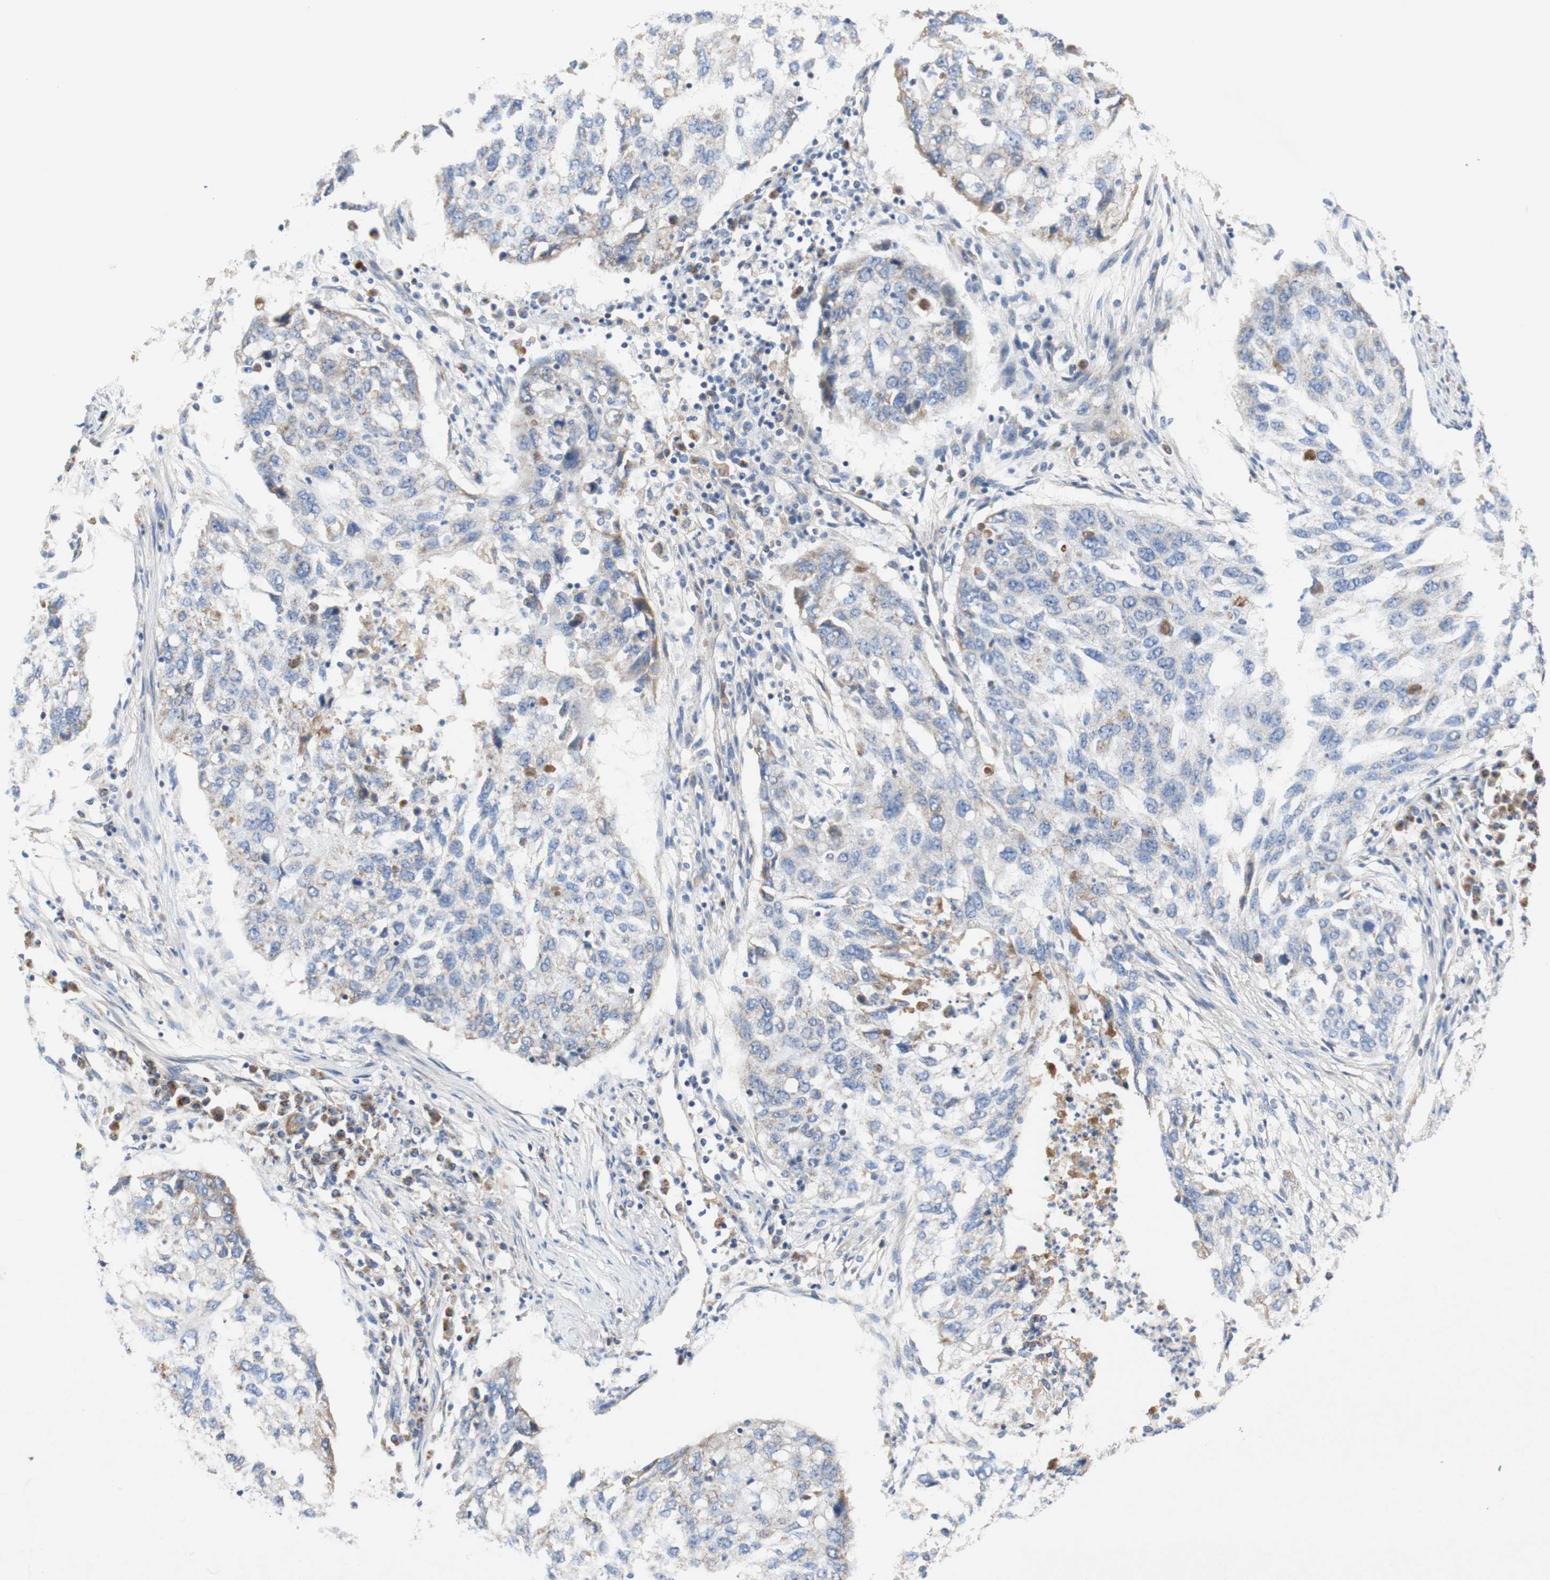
{"staining": {"intensity": "weak", "quantity": "<25%", "location": "cytoplasmic/membranous"}, "tissue": "lung cancer", "cell_type": "Tumor cells", "image_type": "cancer", "snomed": [{"axis": "morphology", "description": "Squamous cell carcinoma, NOS"}, {"axis": "topography", "description": "Lung"}], "caption": "Micrograph shows no protein positivity in tumor cells of lung squamous cell carcinoma tissue.", "gene": "SDHB", "patient": {"sex": "female", "age": 63}}